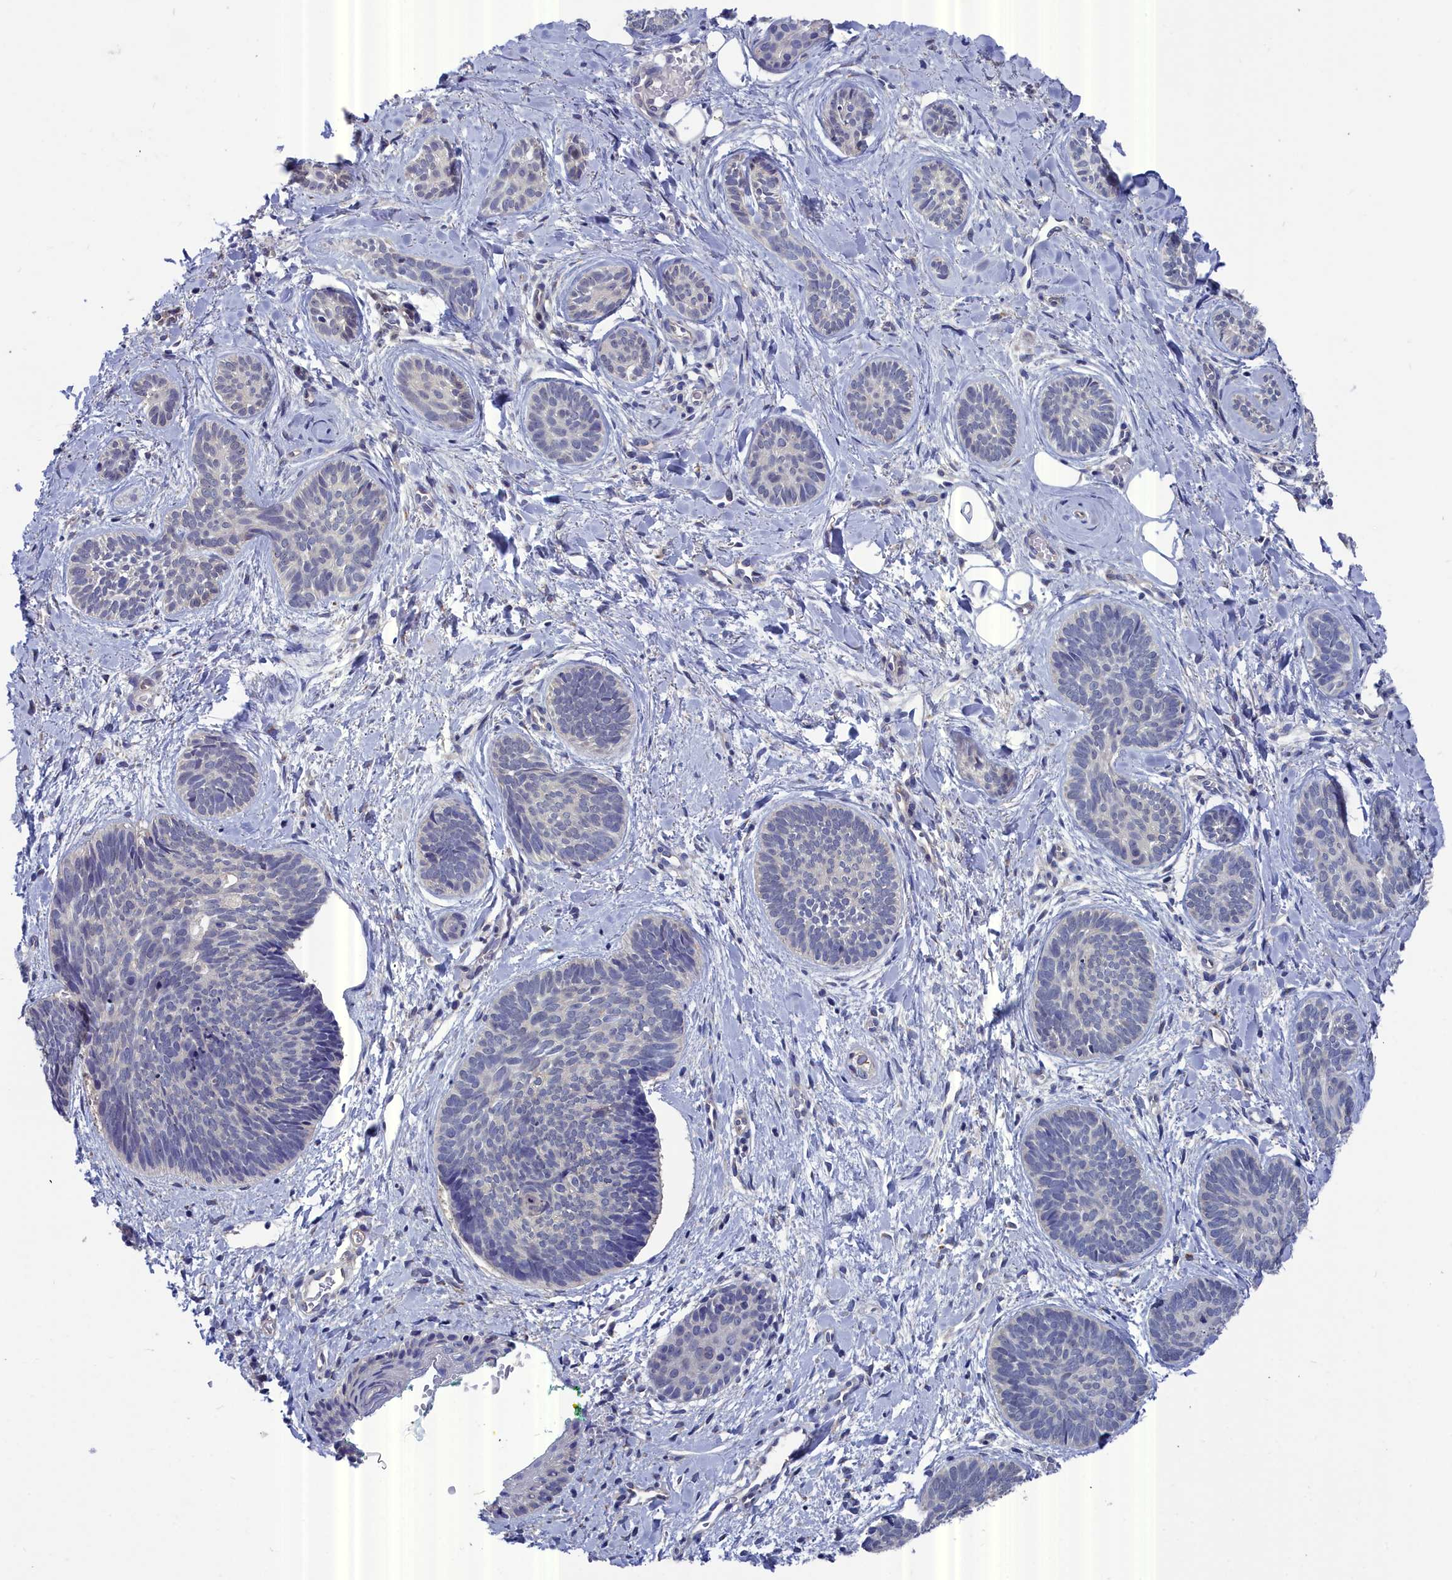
{"staining": {"intensity": "negative", "quantity": "none", "location": "none"}, "tissue": "skin cancer", "cell_type": "Tumor cells", "image_type": "cancer", "snomed": [{"axis": "morphology", "description": "Basal cell carcinoma"}, {"axis": "topography", "description": "Skin"}], "caption": "Skin cancer was stained to show a protein in brown. There is no significant staining in tumor cells.", "gene": "RDX", "patient": {"sex": "female", "age": 81}}